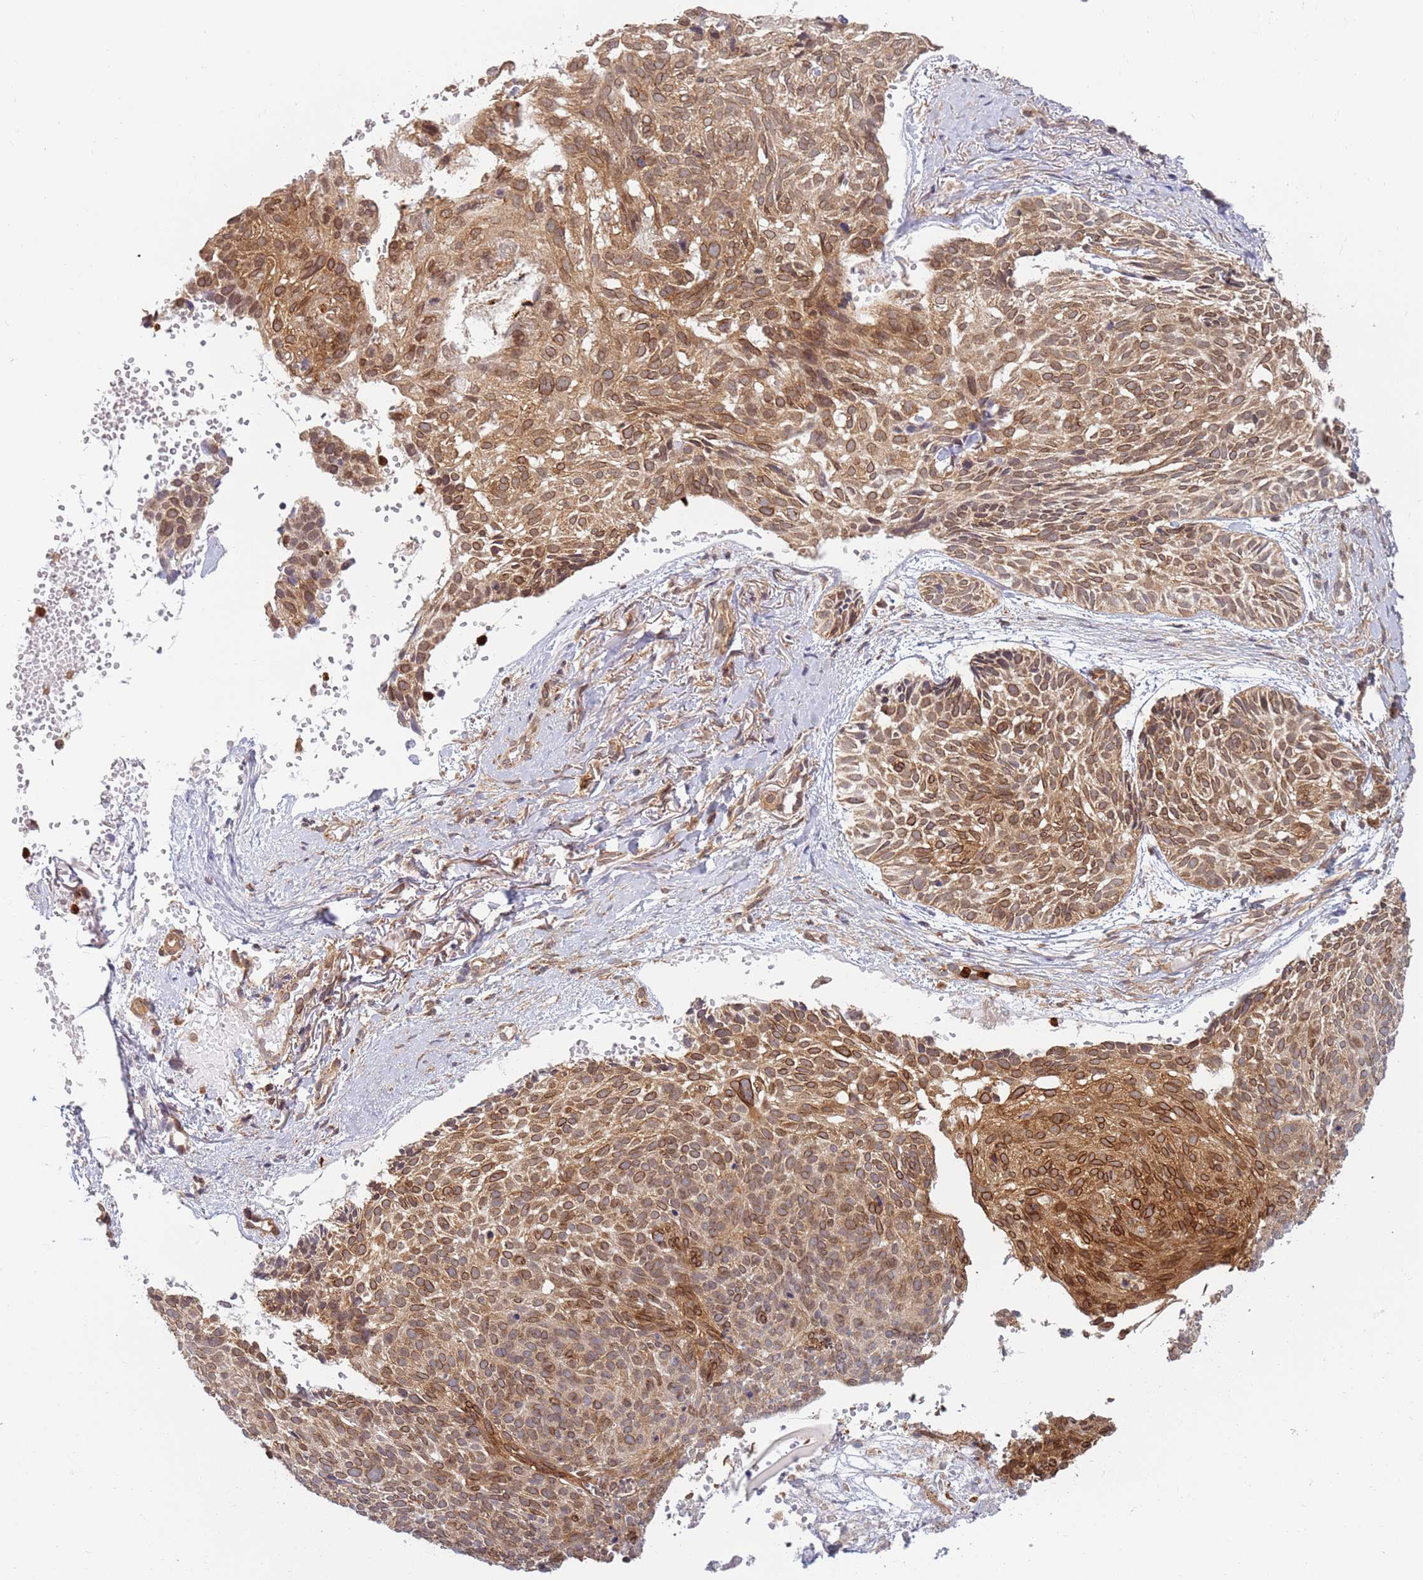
{"staining": {"intensity": "moderate", "quantity": ">75%", "location": "cytoplasmic/membranous,nuclear"}, "tissue": "skin cancer", "cell_type": "Tumor cells", "image_type": "cancer", "snomed": [{"axis": "morphology", "description": "Normal tissue, NOS"}, {"axis": "morphology", "description": "Basal cell carcinoma"}, {"axis": "topography", "description": "Skin"}], "caption": "A photomicrograph of human skin cancer (basal cell carcinoma) stained for a protein shows moderate cytoplasmic/membranous and nuclear brown staining in tumor cells.", "gene": "CEP170", "patient": {"sex": "male", "age": 66}}